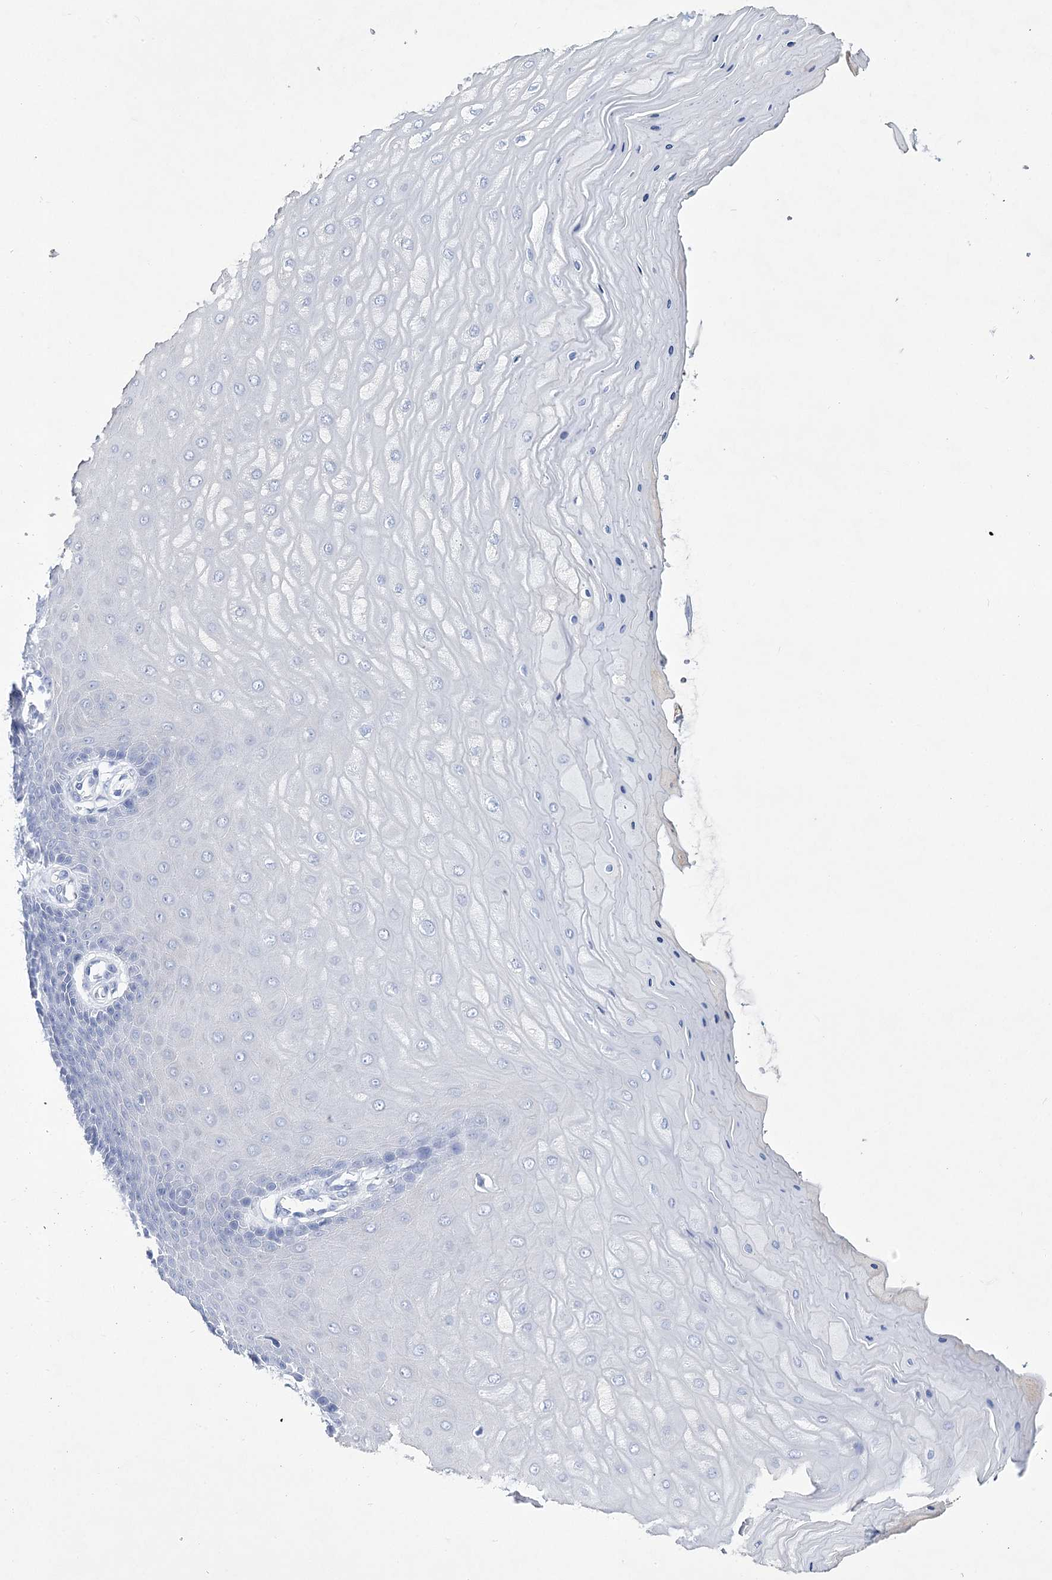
{"staining": {"intensity": "negative", "quantity": "none", "location": "none"}, "tissue": "cervix", "cell_type": "Glandular cells", "image_type": "normal", "snomed": [{"axis": "morphology", "description": "Normal tissue, NOS"}, {"axis": "topography", "description": "Cervix"}], "caption": "An IHC image of unremarkable cervix is shown. There is no staining in glandular cells of cervix.", "gene": "RNF186", "patient": {"sex": "female", "age": 55}}